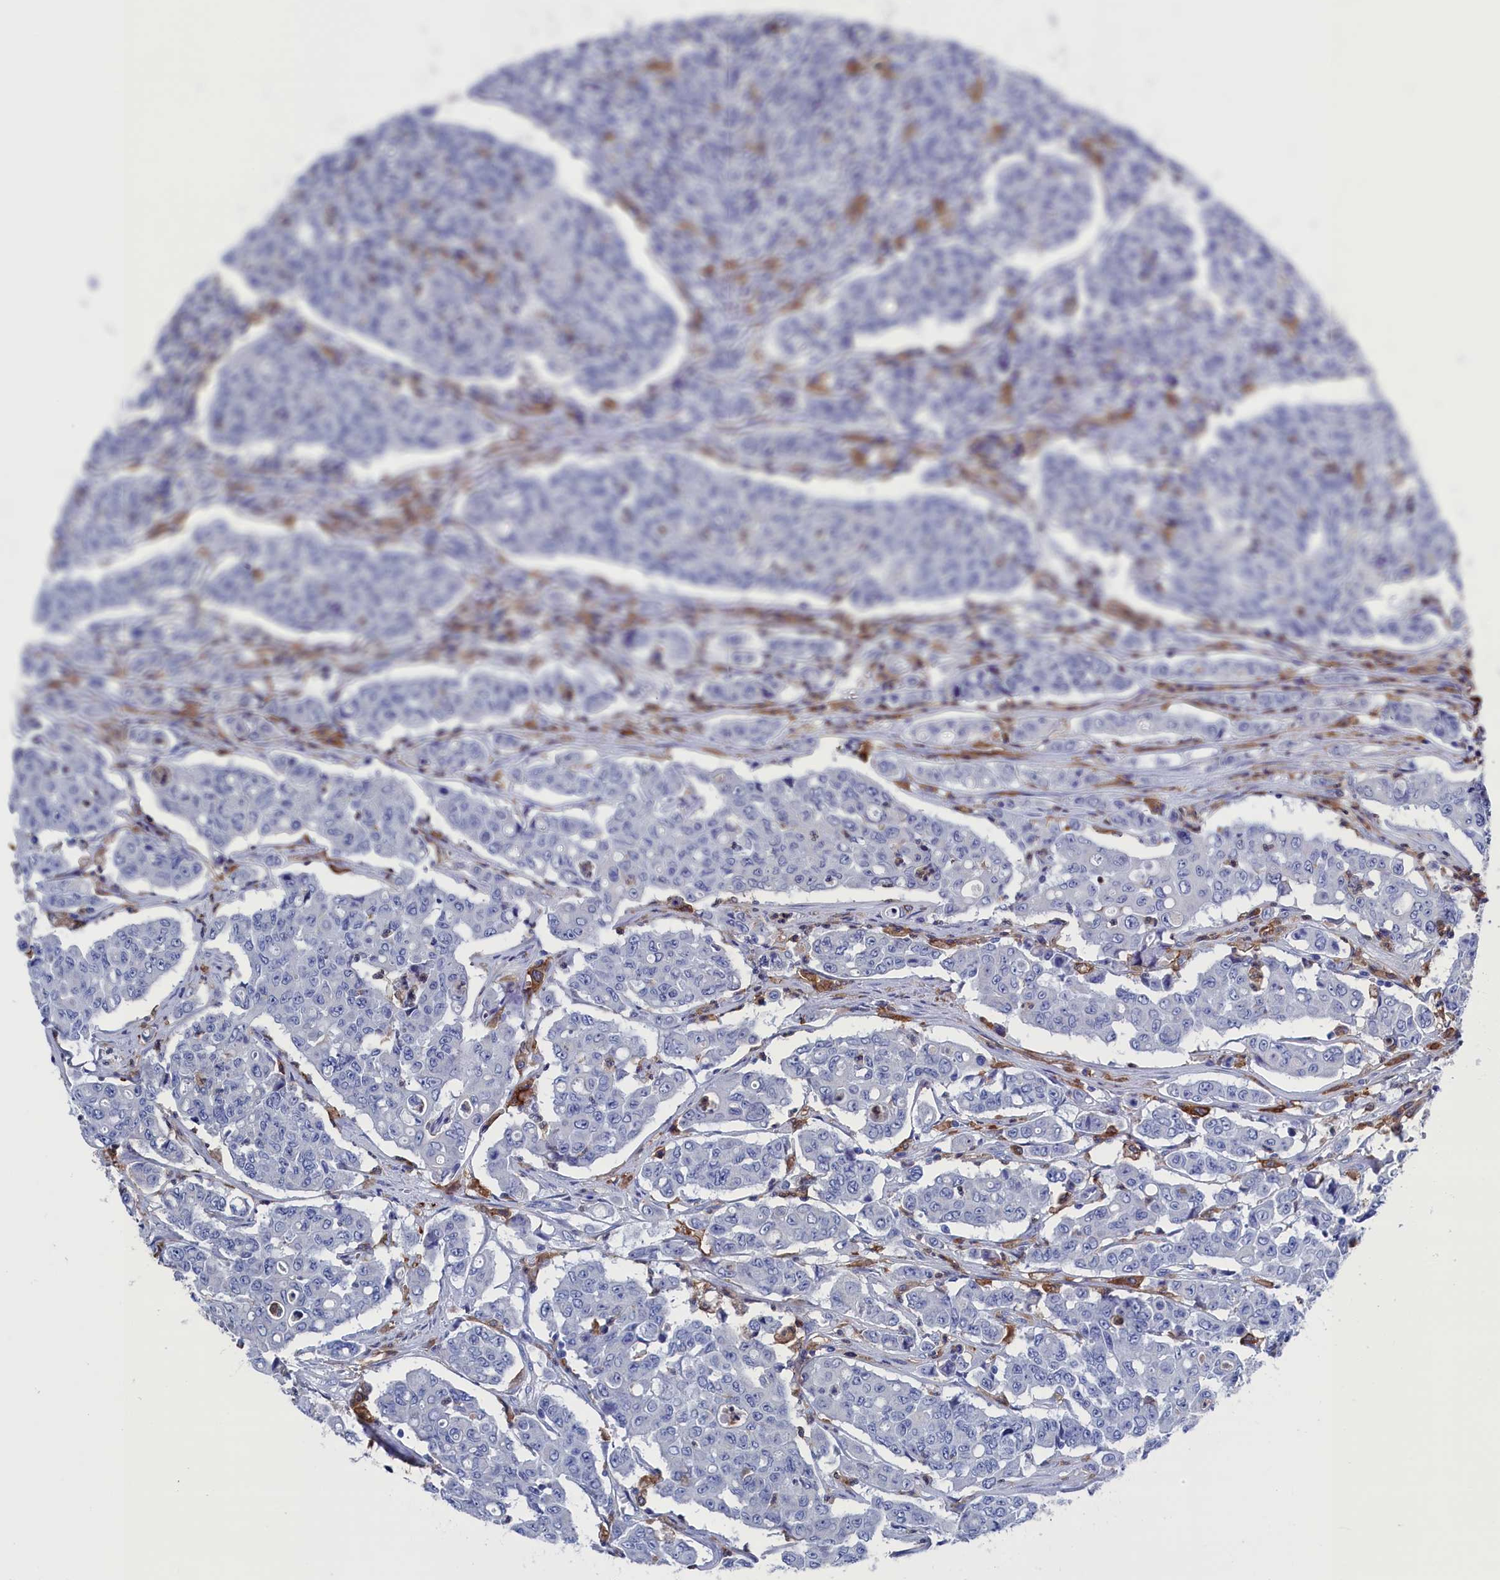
{"staining": {"intensity": "negative", "quantity": "none", "location": "none"}, "tissue": "colorectal cancer", "cell_type": "Tumor cells", "image_type": "cancer", "snomed": [{"axis": "morphology", "description": "Adenocarcinoma, NOS"}, {"axis": "topography", "description": "Colon"}], "caption": "IHC photomicrograph of human adenocarcinoma (colorectal) stained for a protein (brown), which demonstrates no expression in tumor cells. (IHC, brightfield microscopy, high magnification).", "gene": "TYROBP", "patient": {"sex": "male", "age": 51}}